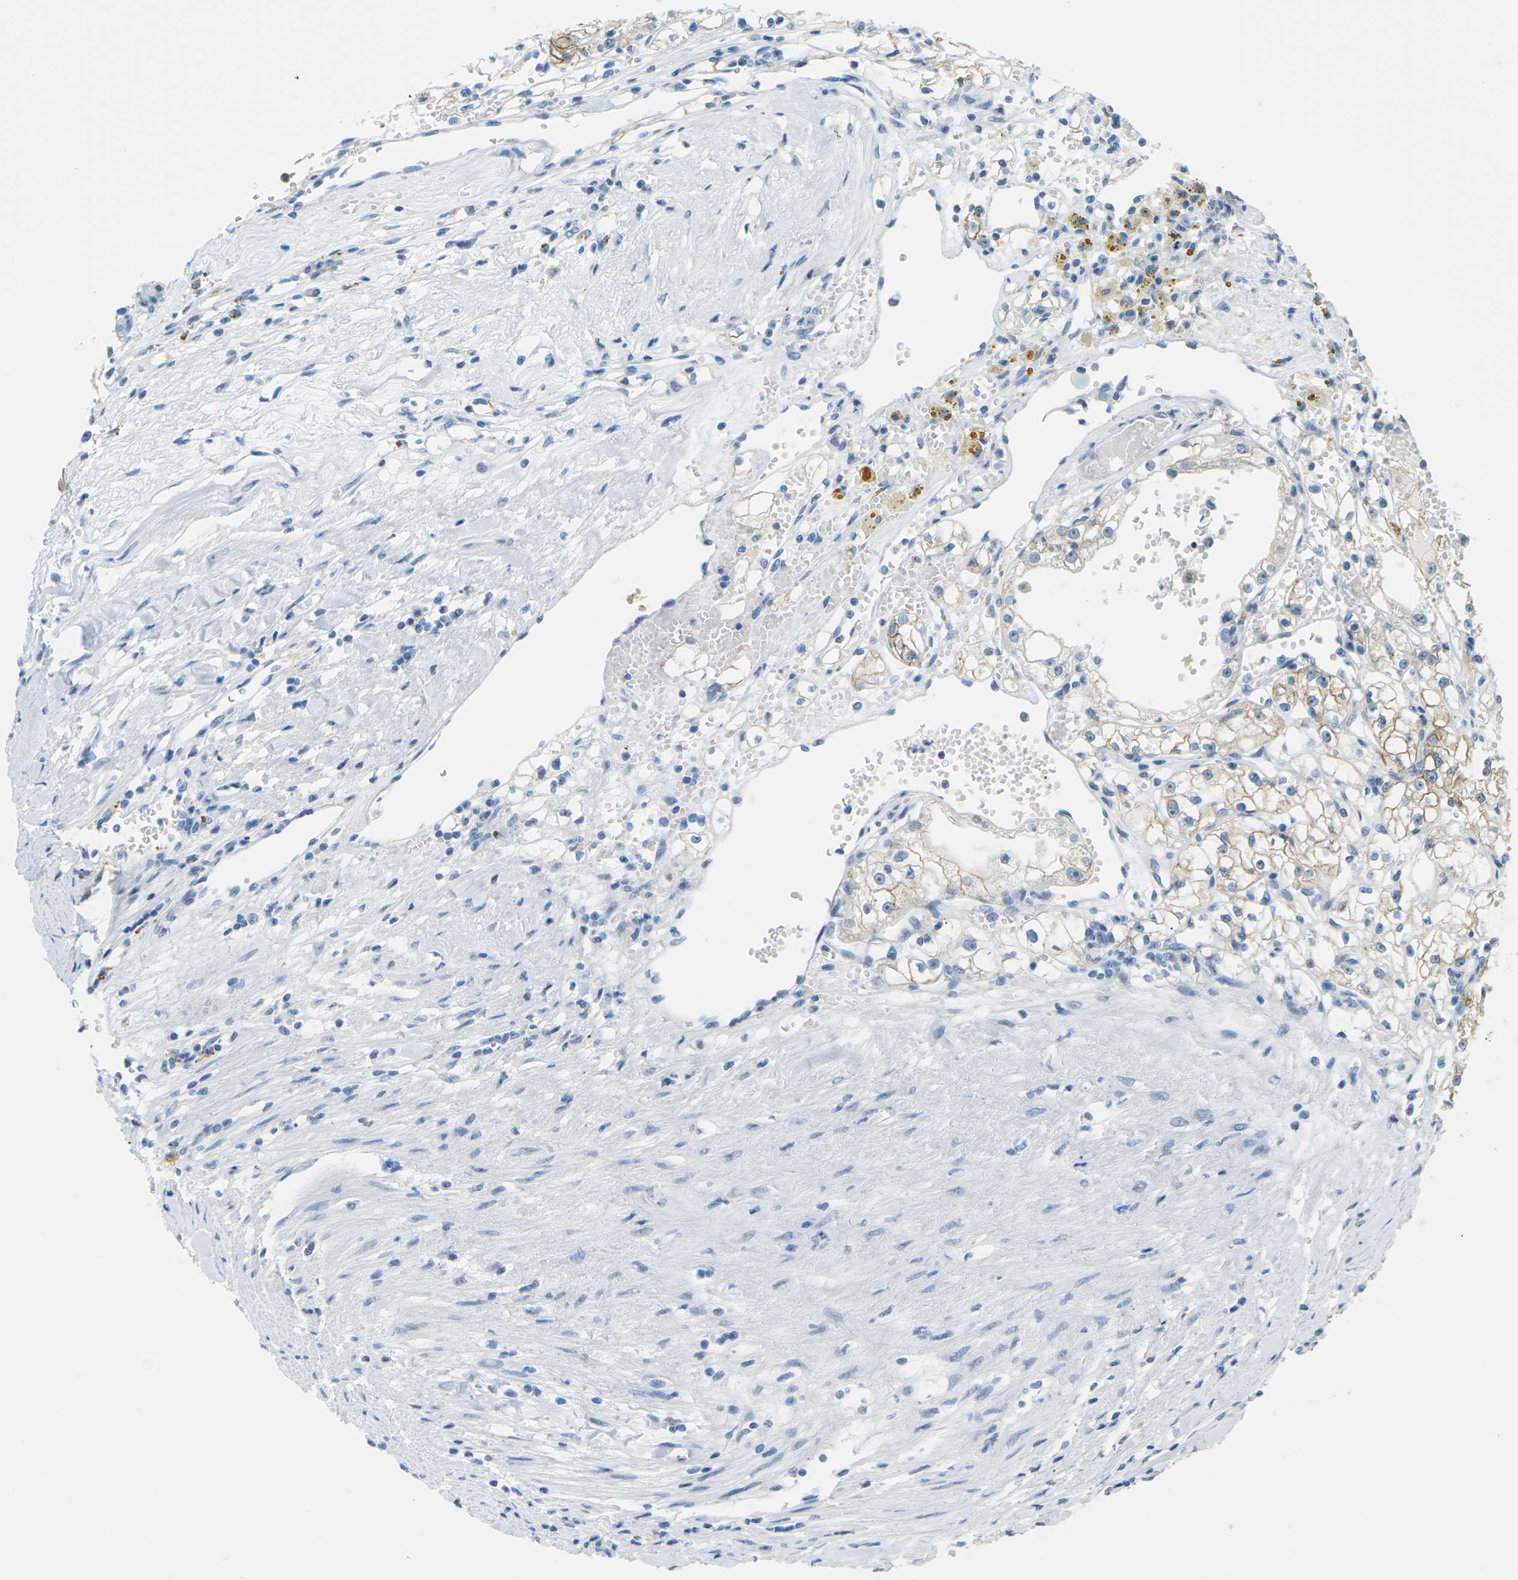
{"staining": {"intensity": "moderate", "quantity": ">75%", "location": "cytoplasmic/membranous"}, "tissue": "renal cancer", "cell_type": "Tumor cells", "image_type": "cancer", "snomed": [{"axis": "morphology", "description": "Adenocarcinoma, NOS"}, {"axis": "topography", "description": "Kidney"}], "caption": "Adenocarcinoma (renal) tissue reveals moderate cytoplasmic/membranous positivity in approximately >75% of tumor cells (DAB (3,3'-diaminobenzidine) = brown stain, brightfield microscopy at high magnification).", "gene": "CDH16", "patient": {"sex": "male", "age": 56}}